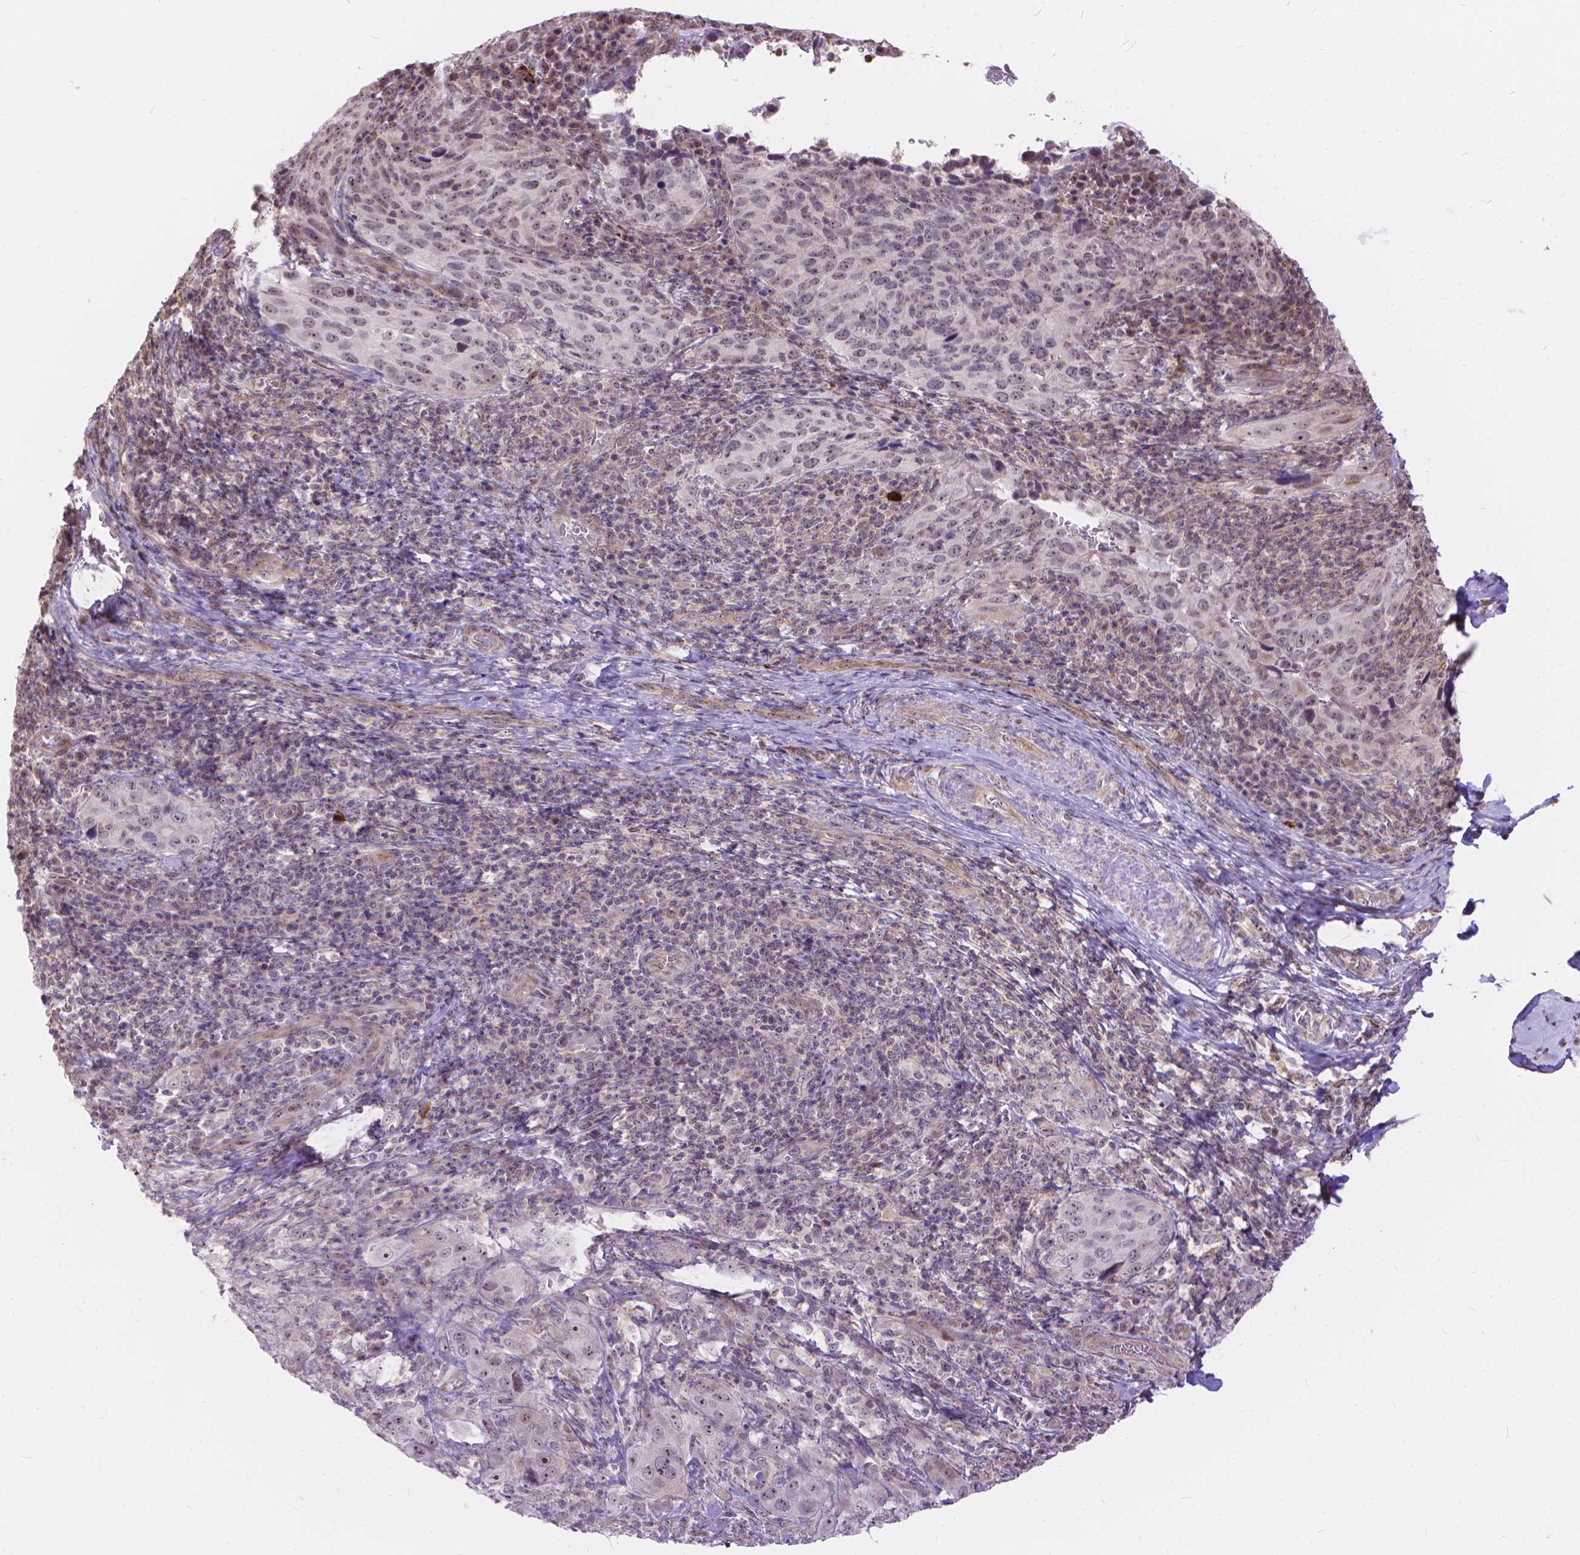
{"staining": {"intensity": "weak", "quantity": ">75%", "location": "nuclear"}, "tissue": "cervical cancer", "cell_type": "Tumor cells", "image_type": "cancer", "snomed": [{"axis": "morphology", "description": "Normal tissue, NOS"}, {"axis": "morphology", "description": "Squamous cell carcinoma, NOS"}, {"axis": "topography", "description": "Cervix"}], "caption": "Cervical squamous cell carcinoma stained with immunohistochemistry (IHC) exhibits weak nuclear staining in approximately >75% of tumor cells.", "gene": "TMEM135", "patient": {"sex": "female", "age": 51}}